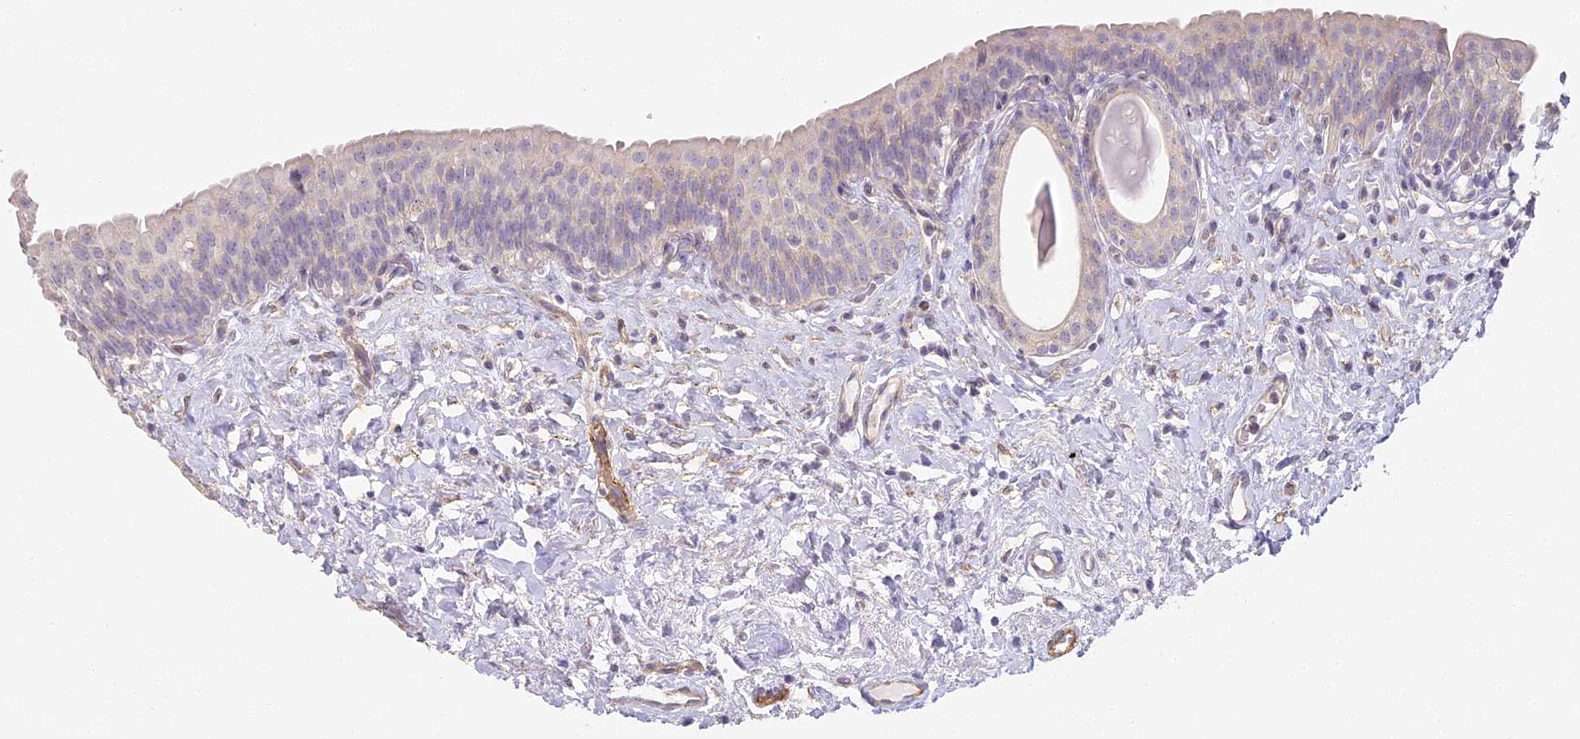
{"staining": {"intensity": "weak", "quantity": "<25%", "location": "cytoplasmic/membranous"}, "tissue": "urinary bladder", "cell_type": "Urothelial cells", "image_type": "normal", "snomed": [{"axis": "morphology", "description": "Normal tissue, NOS"}, {"axis": "topography", "description": "Urinary bladder"}], "caption": "IHC micrograph of normal urinary bladder: human urinary bladder stained with DAB (3,3'-diaminobenzidine) demonstrates no significant protein positivity in urothelial cells. (Brightfield microscopy of DAB (3,3'-diaminobenzidine) IHC at high magnification).", "gene": "MED28", "patient": {"sex": "male", "age": 83}}